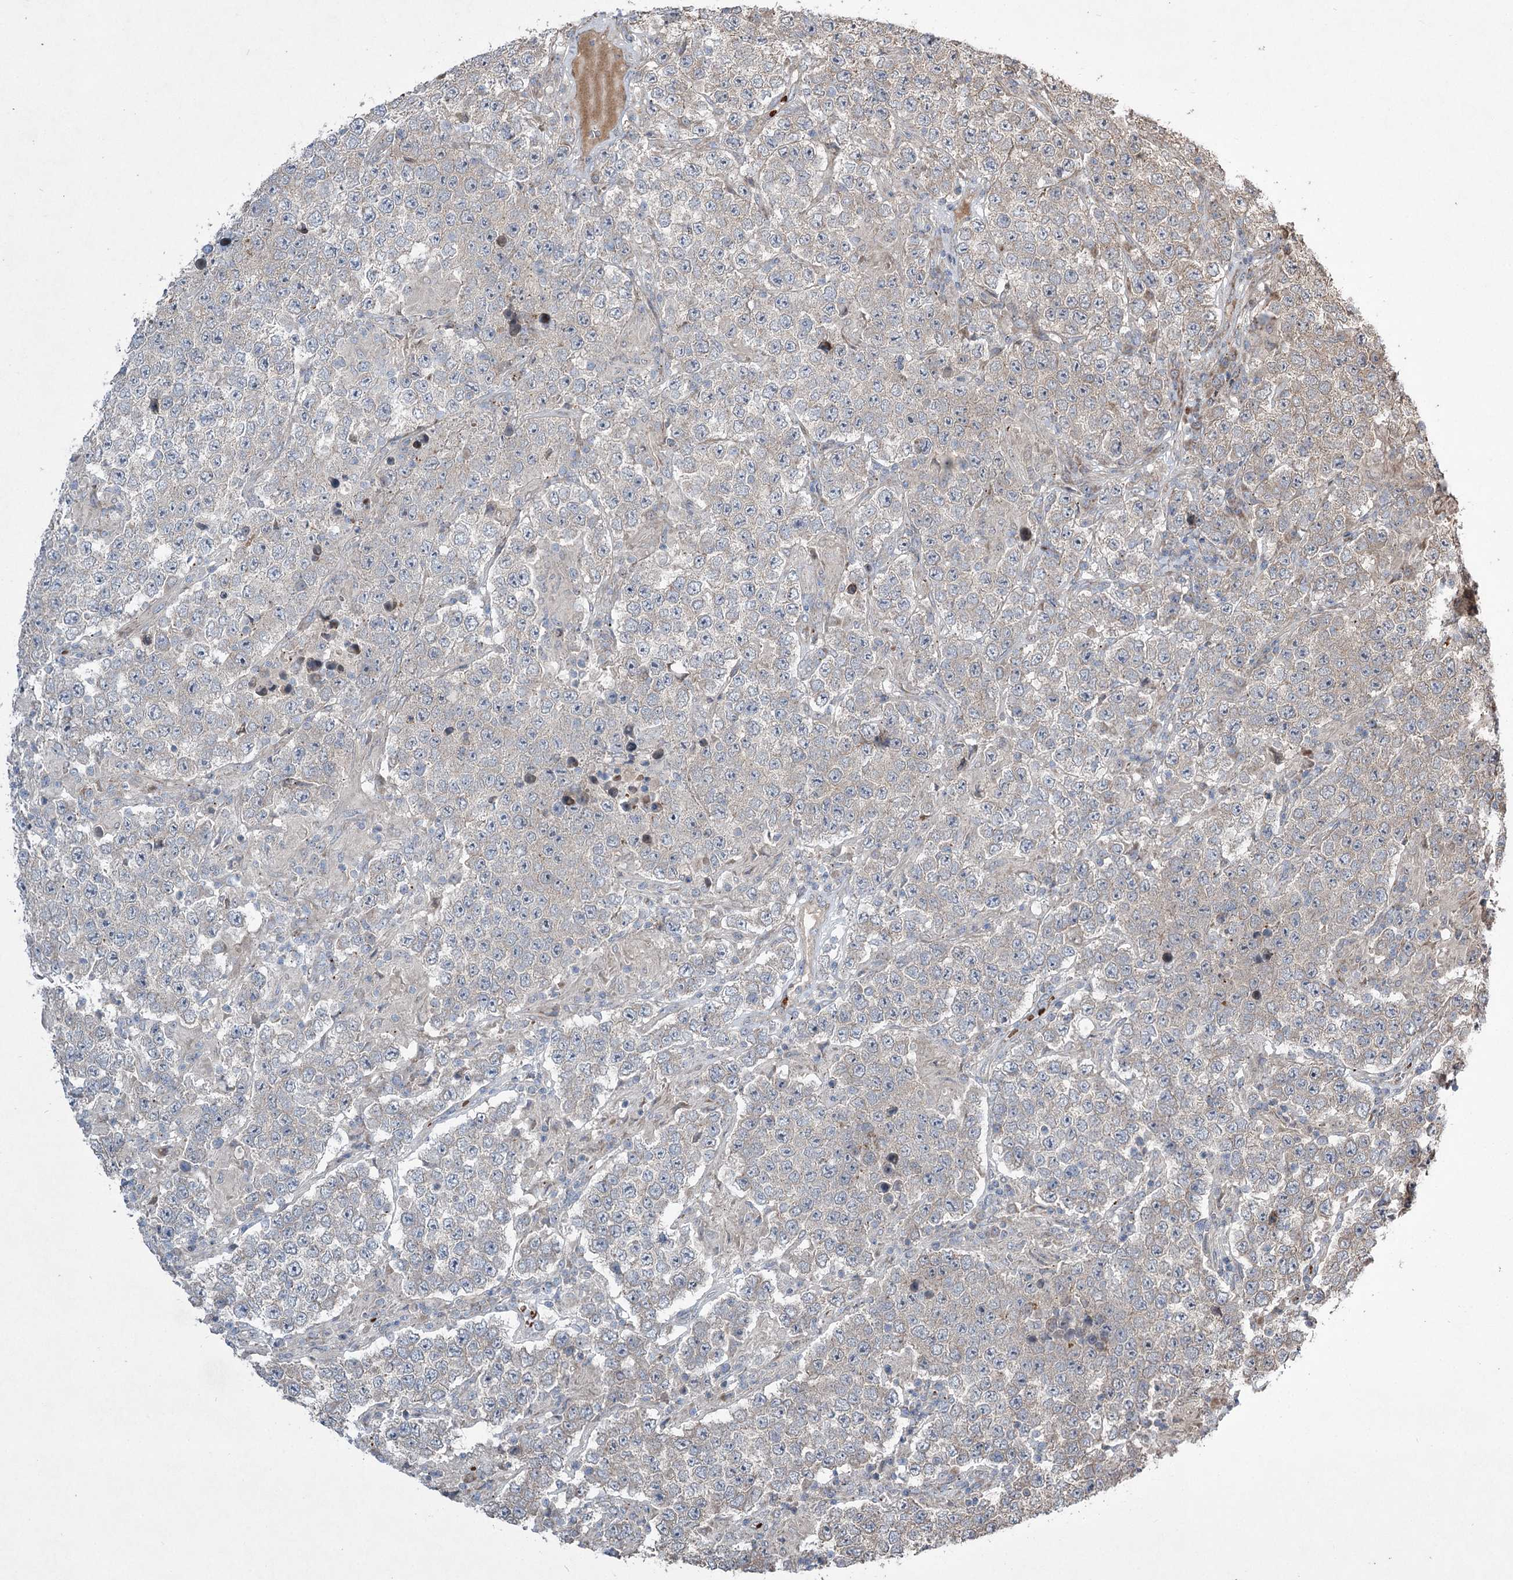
{"staining": {"intensity": "negative", "quantity": "none", "location": "none"}, "tissue": "testis cancer", "cell_type": "Tumor cells", "image_type": "cancer", "snomed": [{"axis": "morphology", "description": "Normal tissue, NOS"}, {"axis": "morphology", "description": "Urothelial carcinoma, High grade"}, {"axis": "morphology", "description": "Seminoma, NOS"}, {"axis": "morphology", "description": "Carcinoma, Embryonal, NOS"}, {"axis": "topography", "description": "Urinary bladder"}, {"axis": "topography", "description": "Testis"}], "caption": "DAB (3,3'-diaminobenzidine) immunohistochemical staining of high-grade urothelial carcinoma (testis) demonstrates no significant positivity in tumor cells.", "gene": "SERINC5", "patient": {"sex": "male", "age": 41}}